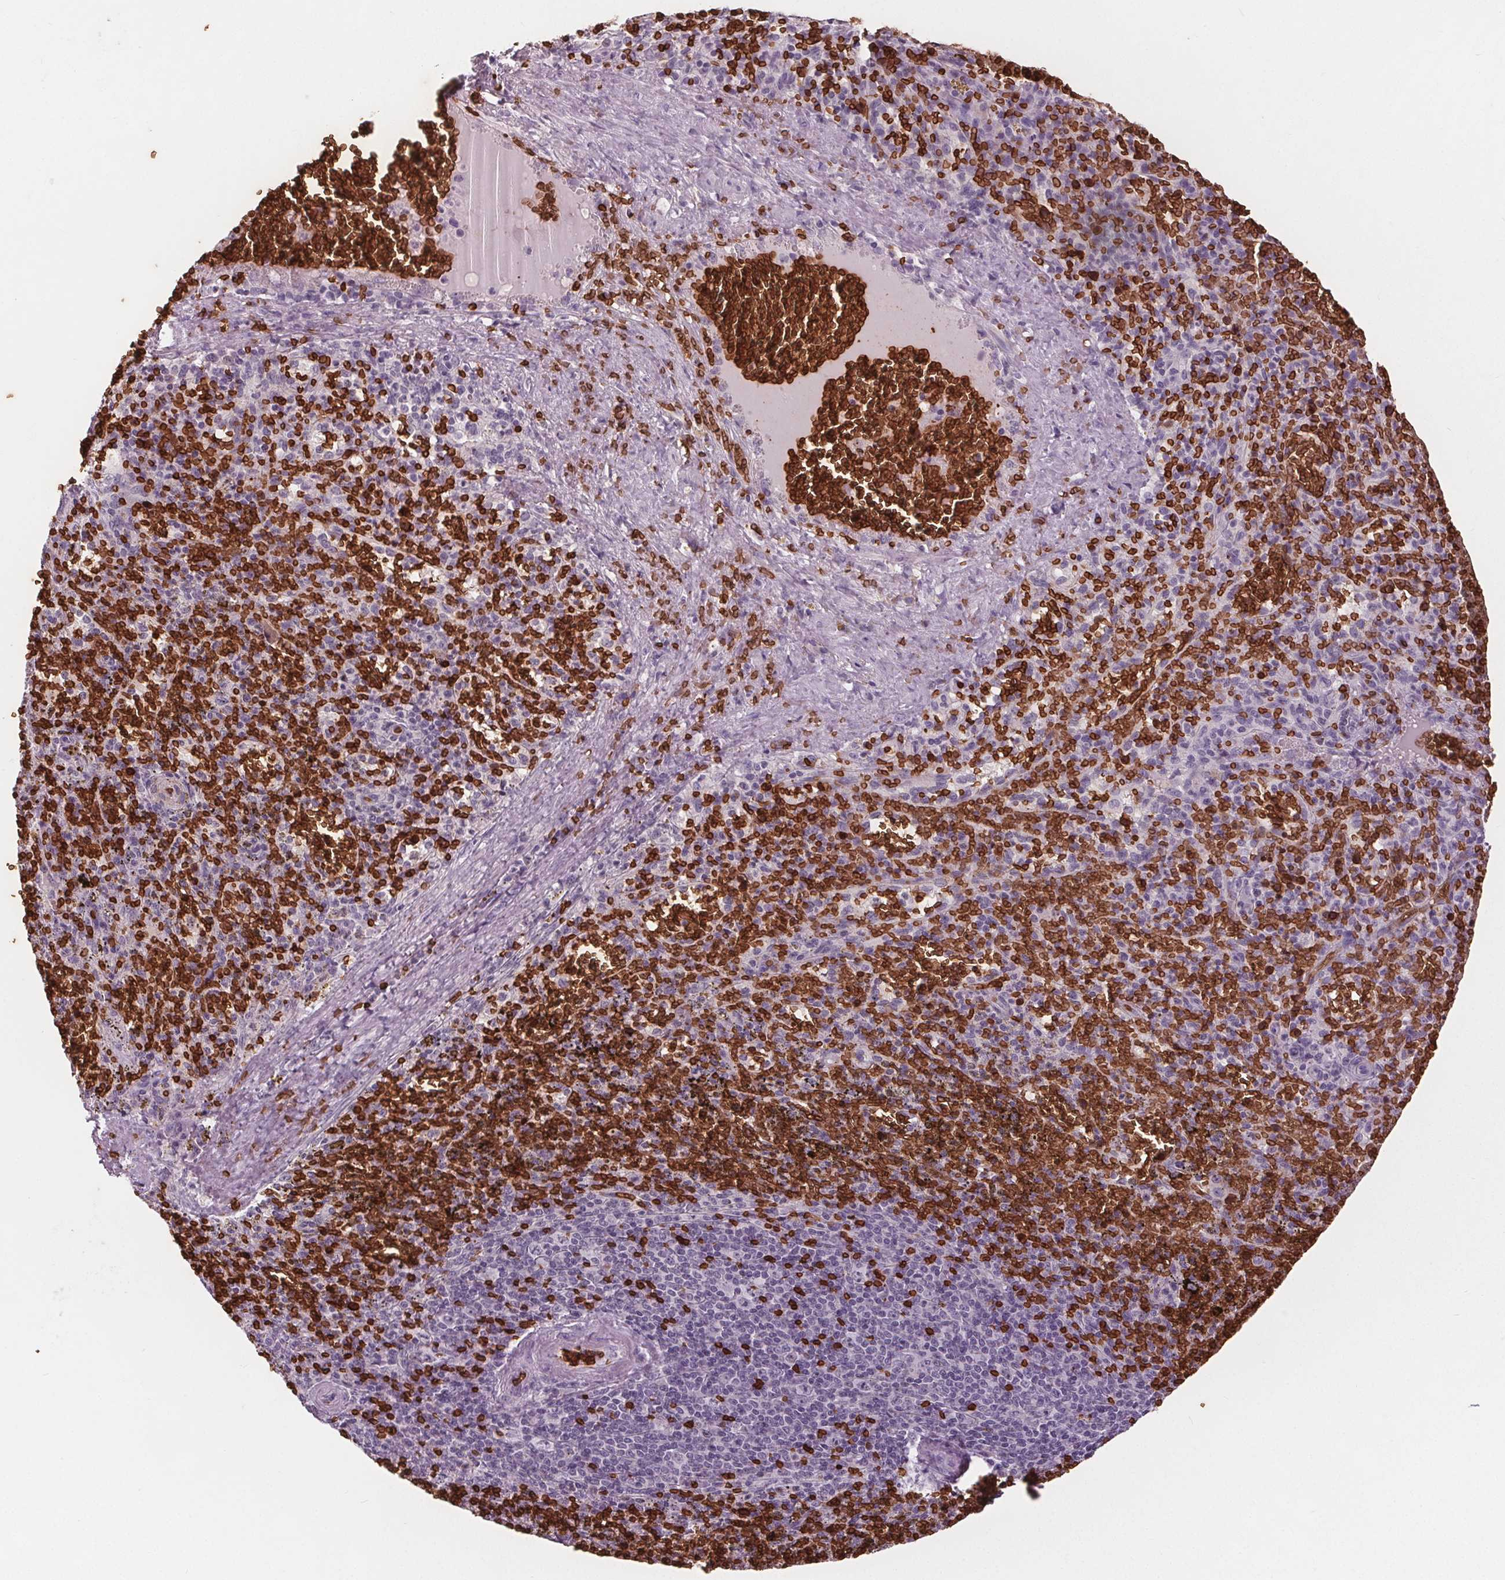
{"staining": {"intensity": "negative", "quantity": "none", "location": "none"}, "tissue": "spleen", "cell_type": "Cells in red pulp", "image_type": "normal", "snomed": [{"axis": "morphology", "description": "Normal tissue, NOS"}, {"axis": "topography", "description": "Spleen"}], "caption": "Immunohistochemical staining of unremarkable spleen shows no significant staining in cells in red pulp. Brightfield microscopy of IHC stained with DAB (3,3'-diaminobenzidine) (brown) and hematoxylin (blue), captured at high magnification.", "gene": "SLC4A1", "patient": {"sex": "female", "age": 50}}